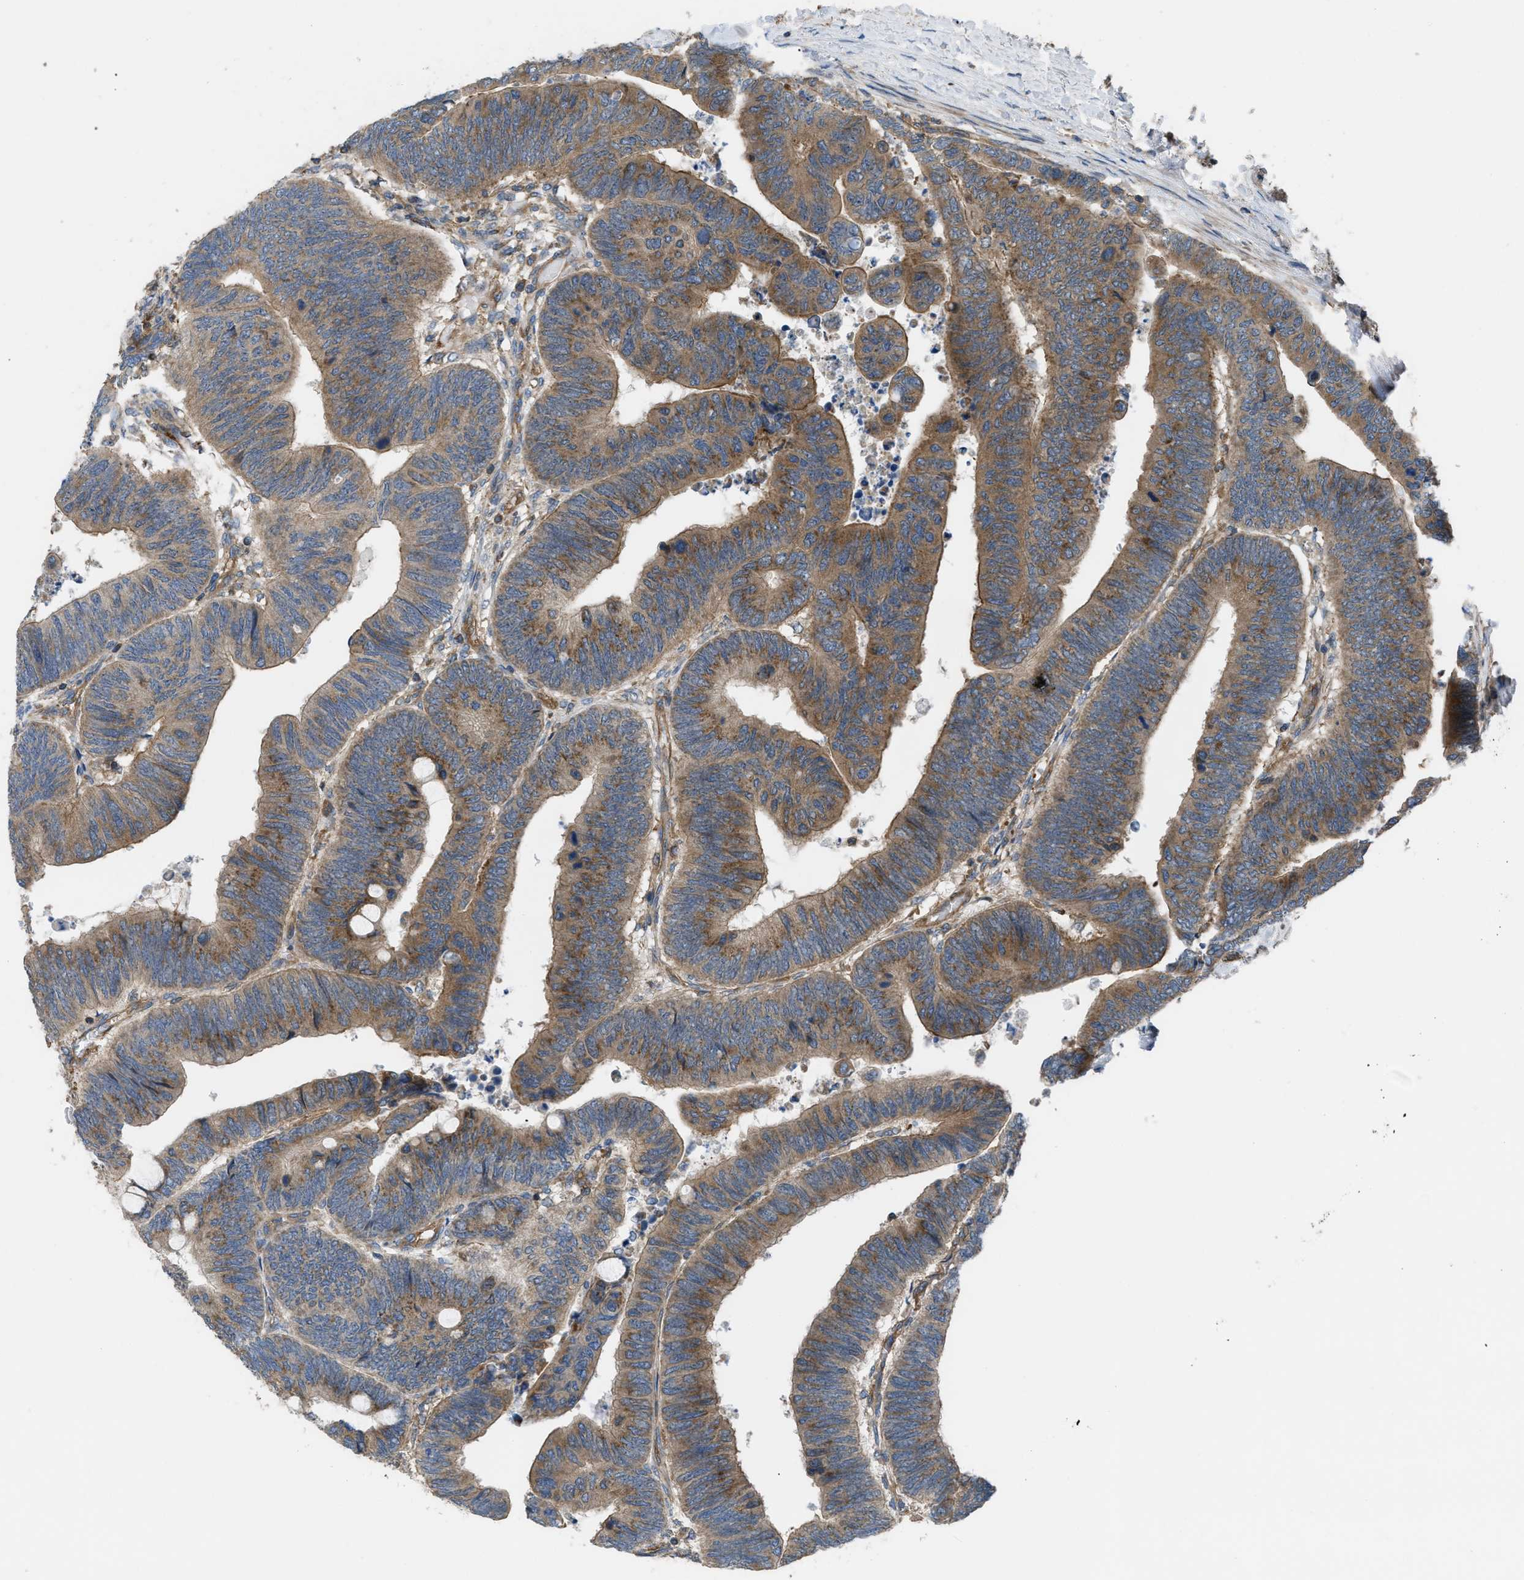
{"staining": {"intensity": "moderate", "quantity": ">75%", "location": "cytoplasmic/membranous"}, "tissue": "colorectal cancer", "cell_type": "Tumor cells", "image_type": "cancer", "snomed": [{"axis": "morphology", "description": "Normal tissue, NOS"}, {"axis": "morphology", "description": "Adenocarcinoma, NOS"}, {"axis": "topography", "description": "Rectum"}, {"axis": "topography", "description": "Peripheral nerve tissue"}], "caption": "Immunohistochemical staining of adenocarcinoma (colorectal) displays moderate cytoplasmic/membranous protein staining in about >75% of tumor cells.", "gene": "ATP2A3", "patient": {"sex": "male", "age": 92}}